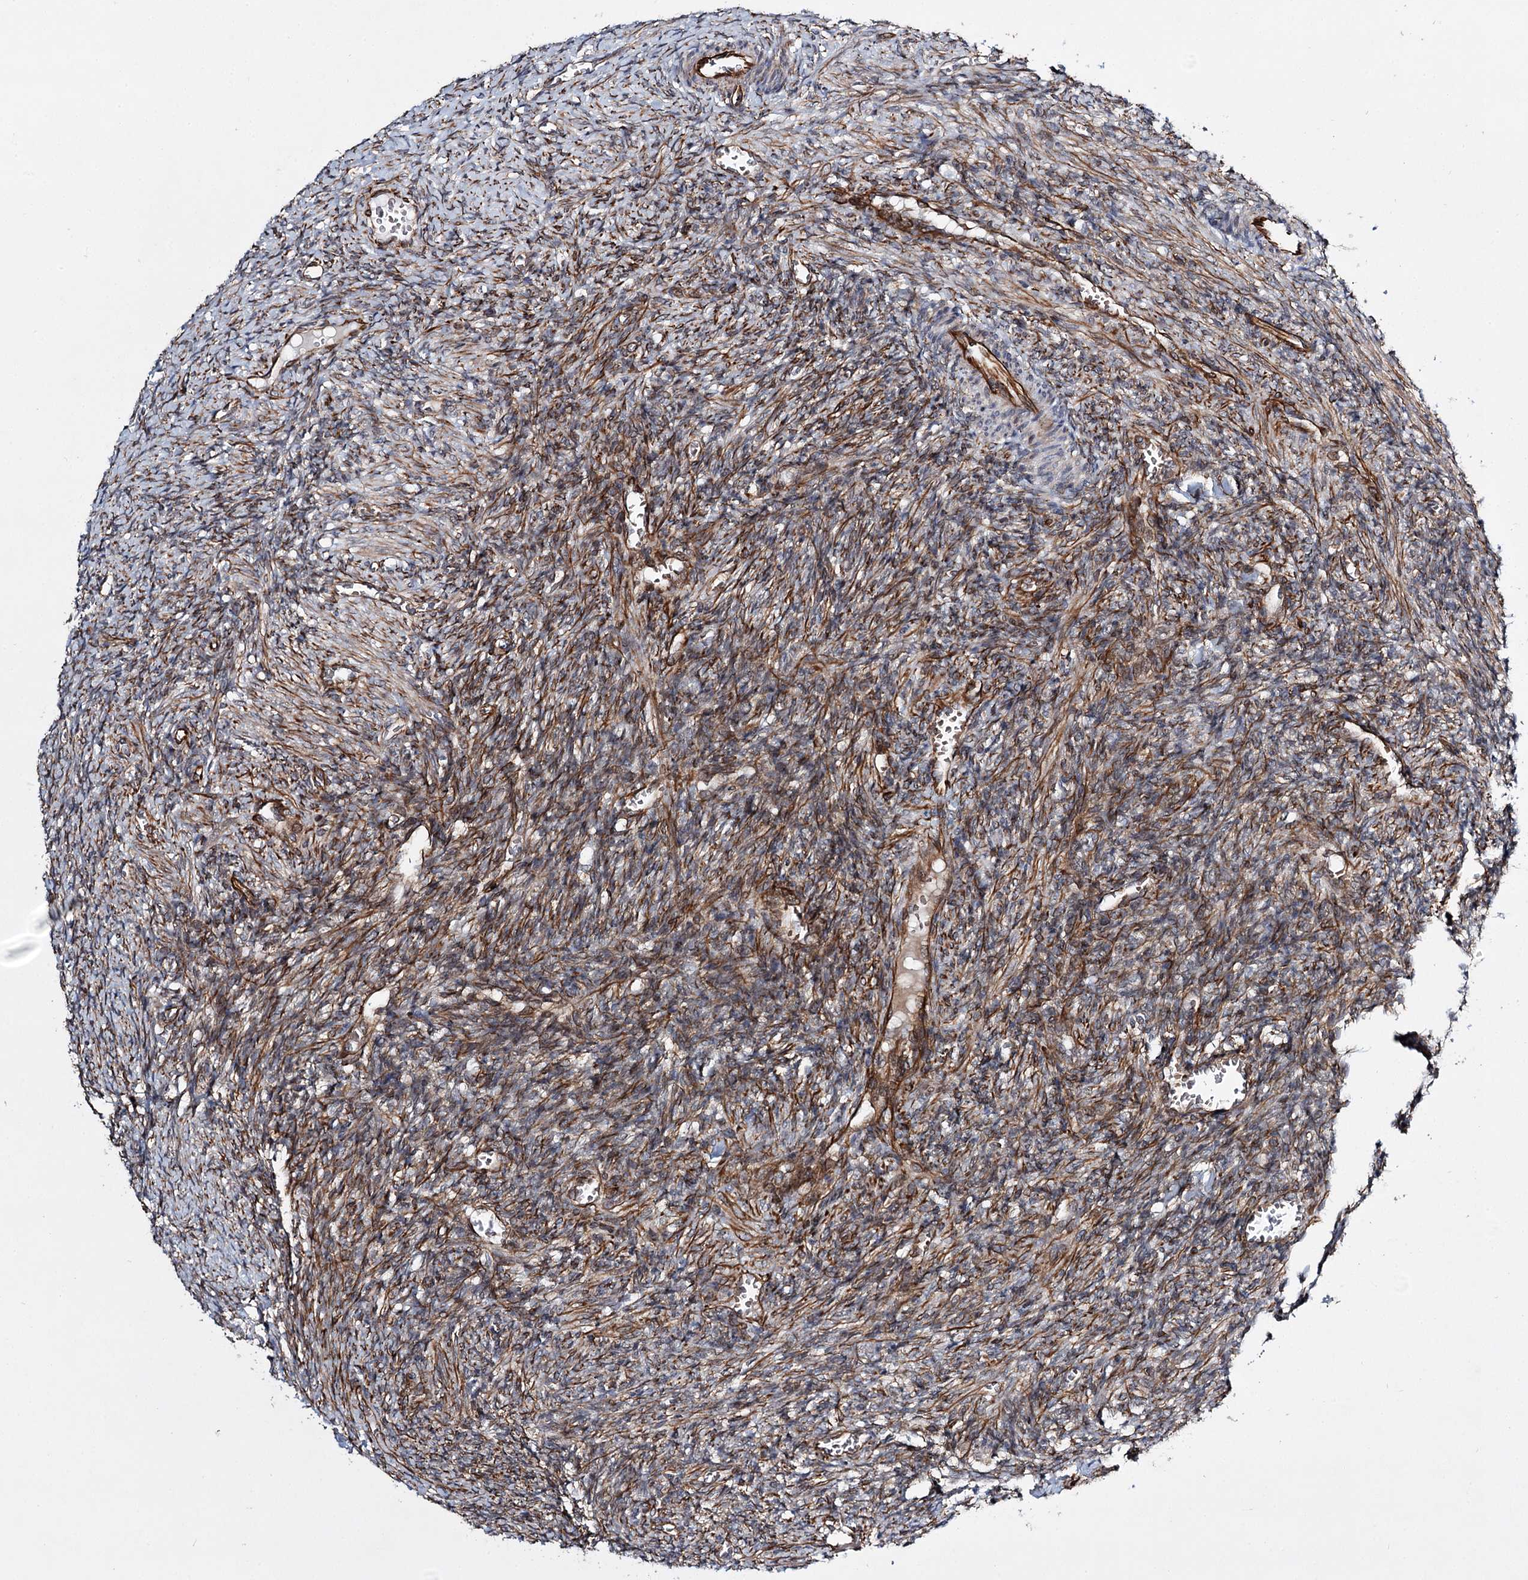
{"staining": {"intensity": "moderate", "quantity": "25%-75%", "location": "cytoplasmic/membranous"}, "tissue": "ovary", "cell_type": "Ovarian stroma cells", "image_type": "normal", "snomed": [{"axis": "morphology", "description": "Normal tissue, NOS"}, {"axis": "topography", "description": "Ovary"}], "caption": "Approximately 25%-75% of ovarian stroma cells in benign human ovary reveal moderate cytoplasmic/membranous protein positivity as visualized by brown immunohistochemical staining.", "gene": "DPEP2", "patient": {"sex": "female", "age": 27}}